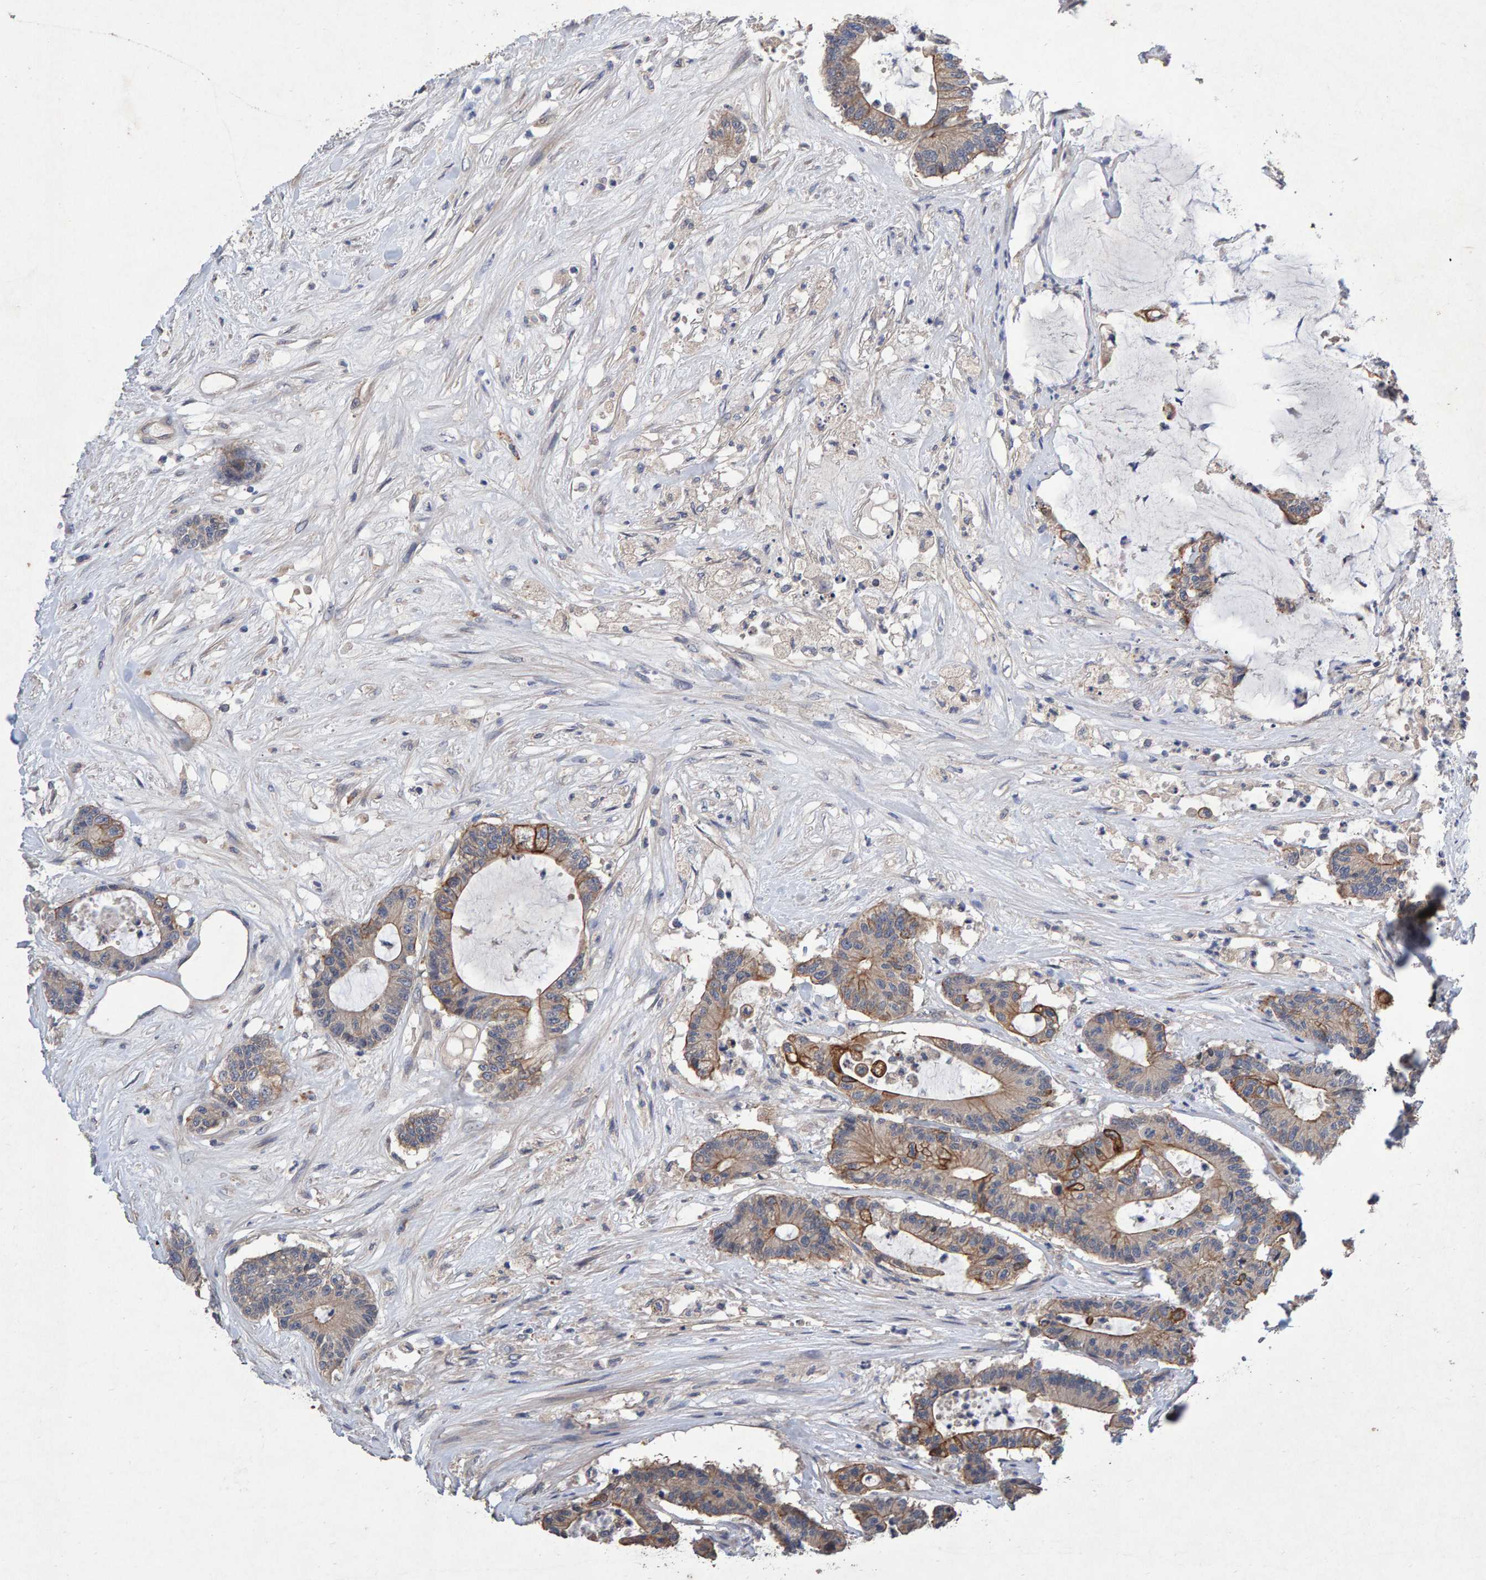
{"staining": {"intensity": "weak", "quantity": "25%-75%", "location": "cytoplasmic/membranous"}, "tissue": "colorectal cancer", "cell_type": "Tumor cells", "image_type": "cancer", "snomed": [{"axis": "morphology", "description": "Adenocarcinoma, NOS"}, {"axis": "topography", "description": "Colon"}], "caption": "Immunohistochemical staining of colorectal adenocarcinoma exhibits low levels of weak cytoplasmic/membranous positivity in about 25%-75% of tumor cells. (Stains: DAB in brown, nuclei in blue, Microscopy: brightfield microscopy at high magnification).", "gene": "EFR3A", "patient": {"sex": "female", "age": 84}}